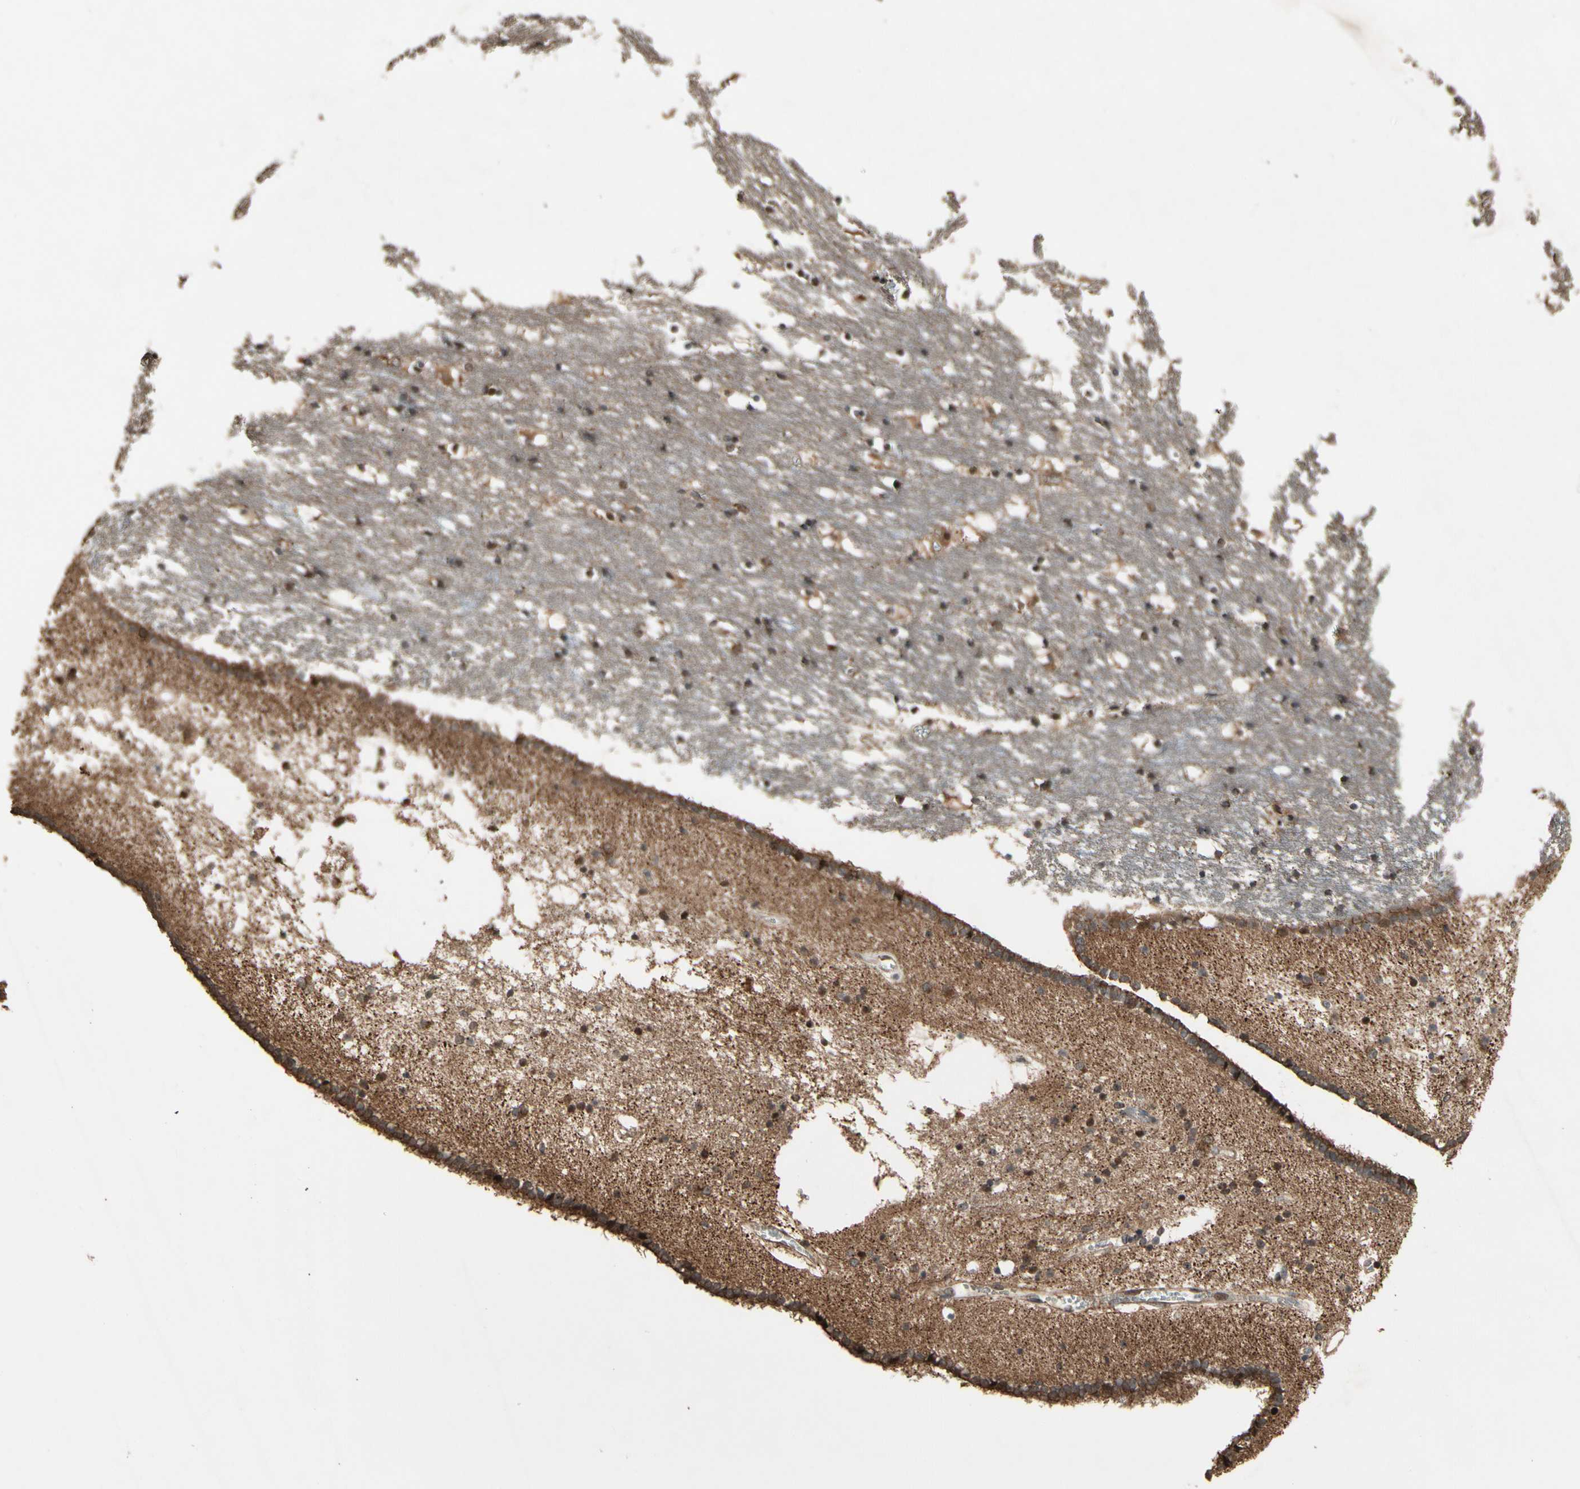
{"staining": {"intensity": "negative", "quantity": "none", "location": "none"}, "tissue": "caudate", "cell_type": "Glial cells", "image_type": "normal", "snomed": [{"axis": "morphology", "description": "Normal tissue, NOS"}, {"axis": "topography", "description": "Lateral ventricle wall"}], "caption": "Immunohistochemistry histopathology image of unremarkable human caudate stained for a protein (brown), which shows no positivity in glial cells.", "gene": "CSF1R", "patient": {"sex": "male", "age": 45}}